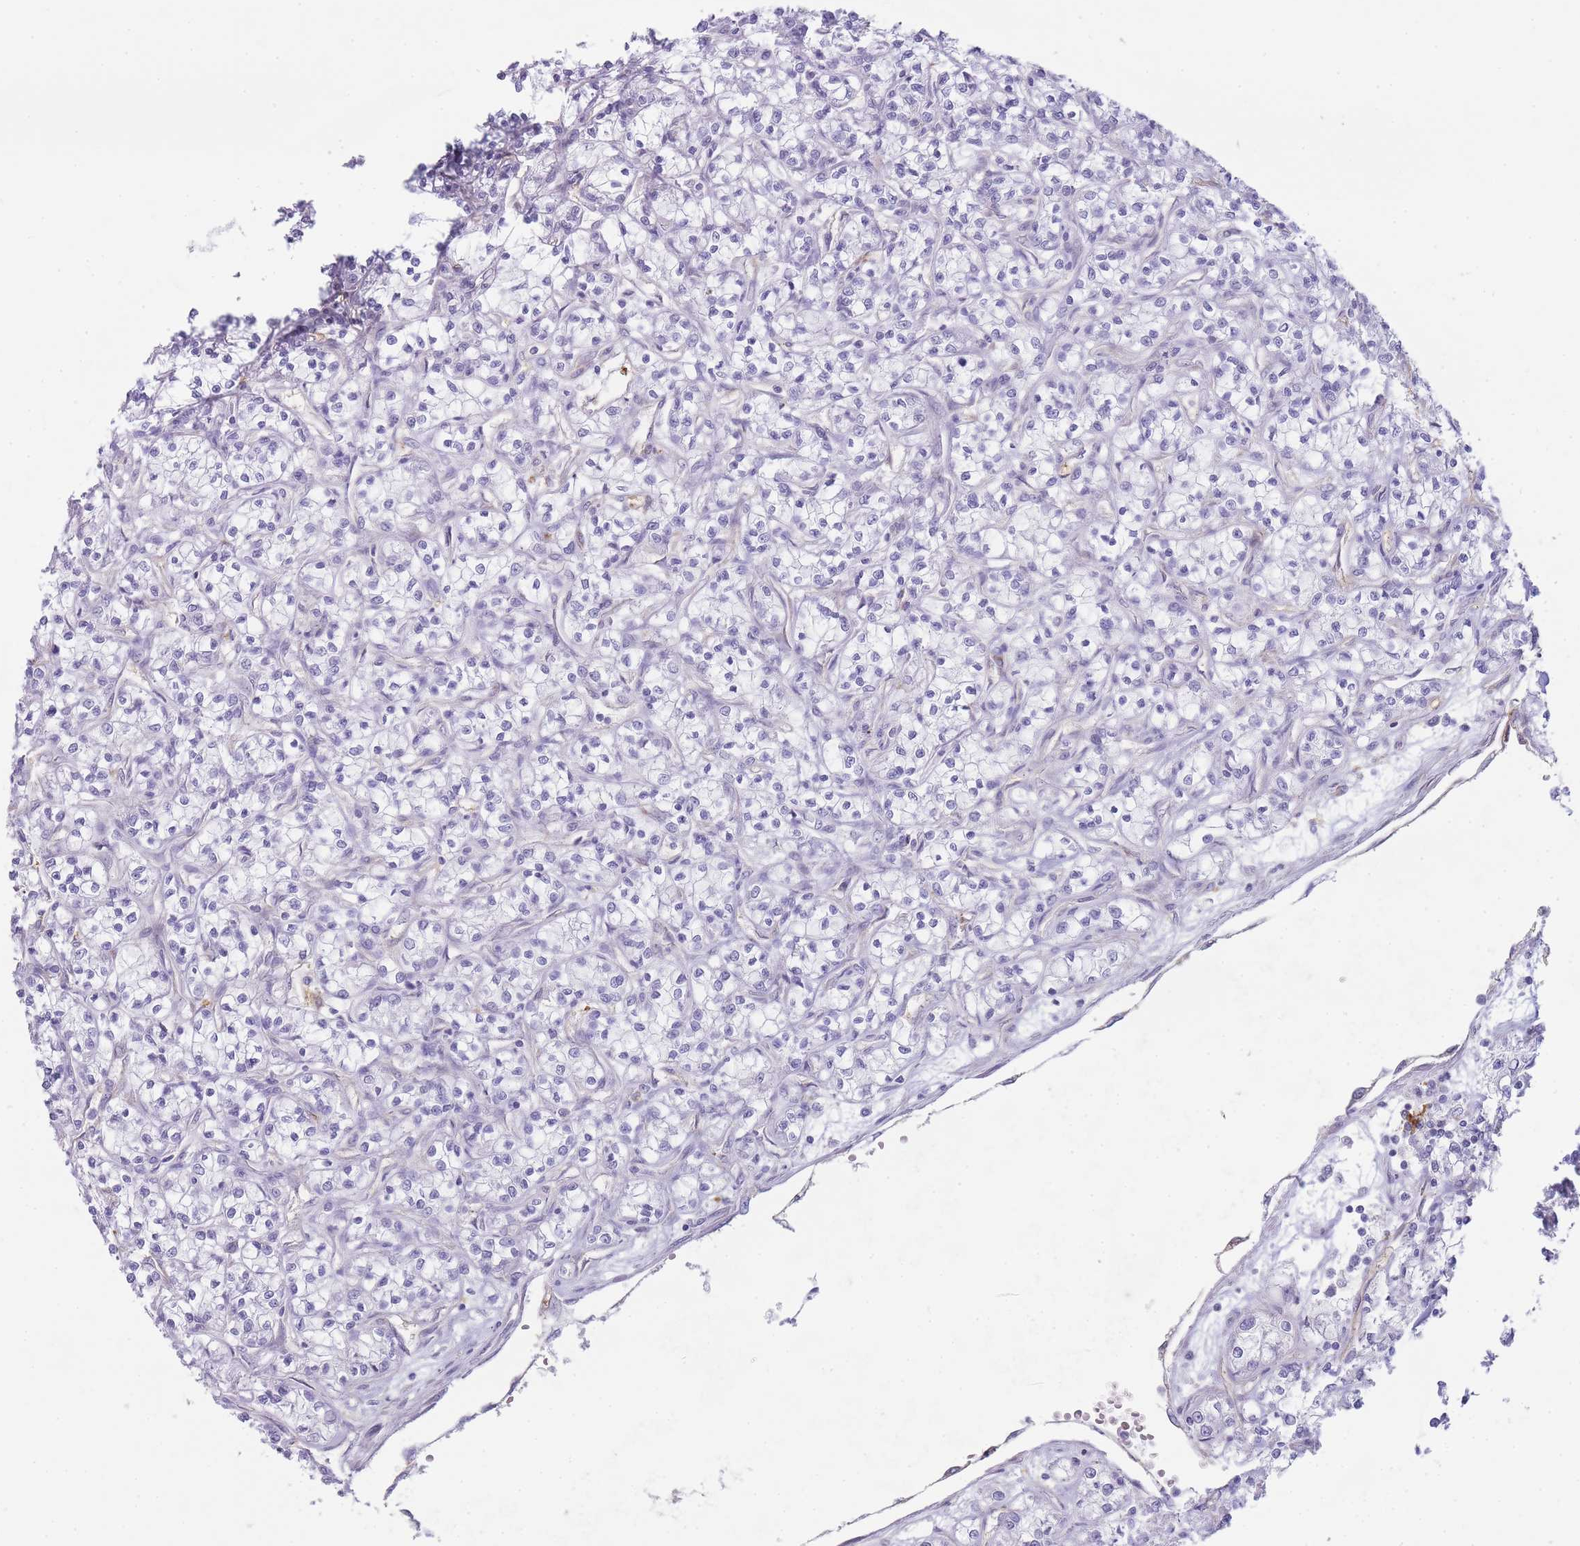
{"staining": {"intensity": "negative", "quantity": "none", "location": "none"}, "tissue": "renal cancer", "cell_type": "Tumor cells", "image_type": "cancer", "snomed": [{"axis": "morphology", "description": "Adenocarcinoma, NOS"}, {"axis": "topography", "description": "Kidney"}], "caption": "High power microscopy photomicrograph of an IHC photomicrograph of renal cancer, revealing no significant expression in tumor cells.", "gene": "UTP14A", "patient": {"sex": "female", "age": 59}}